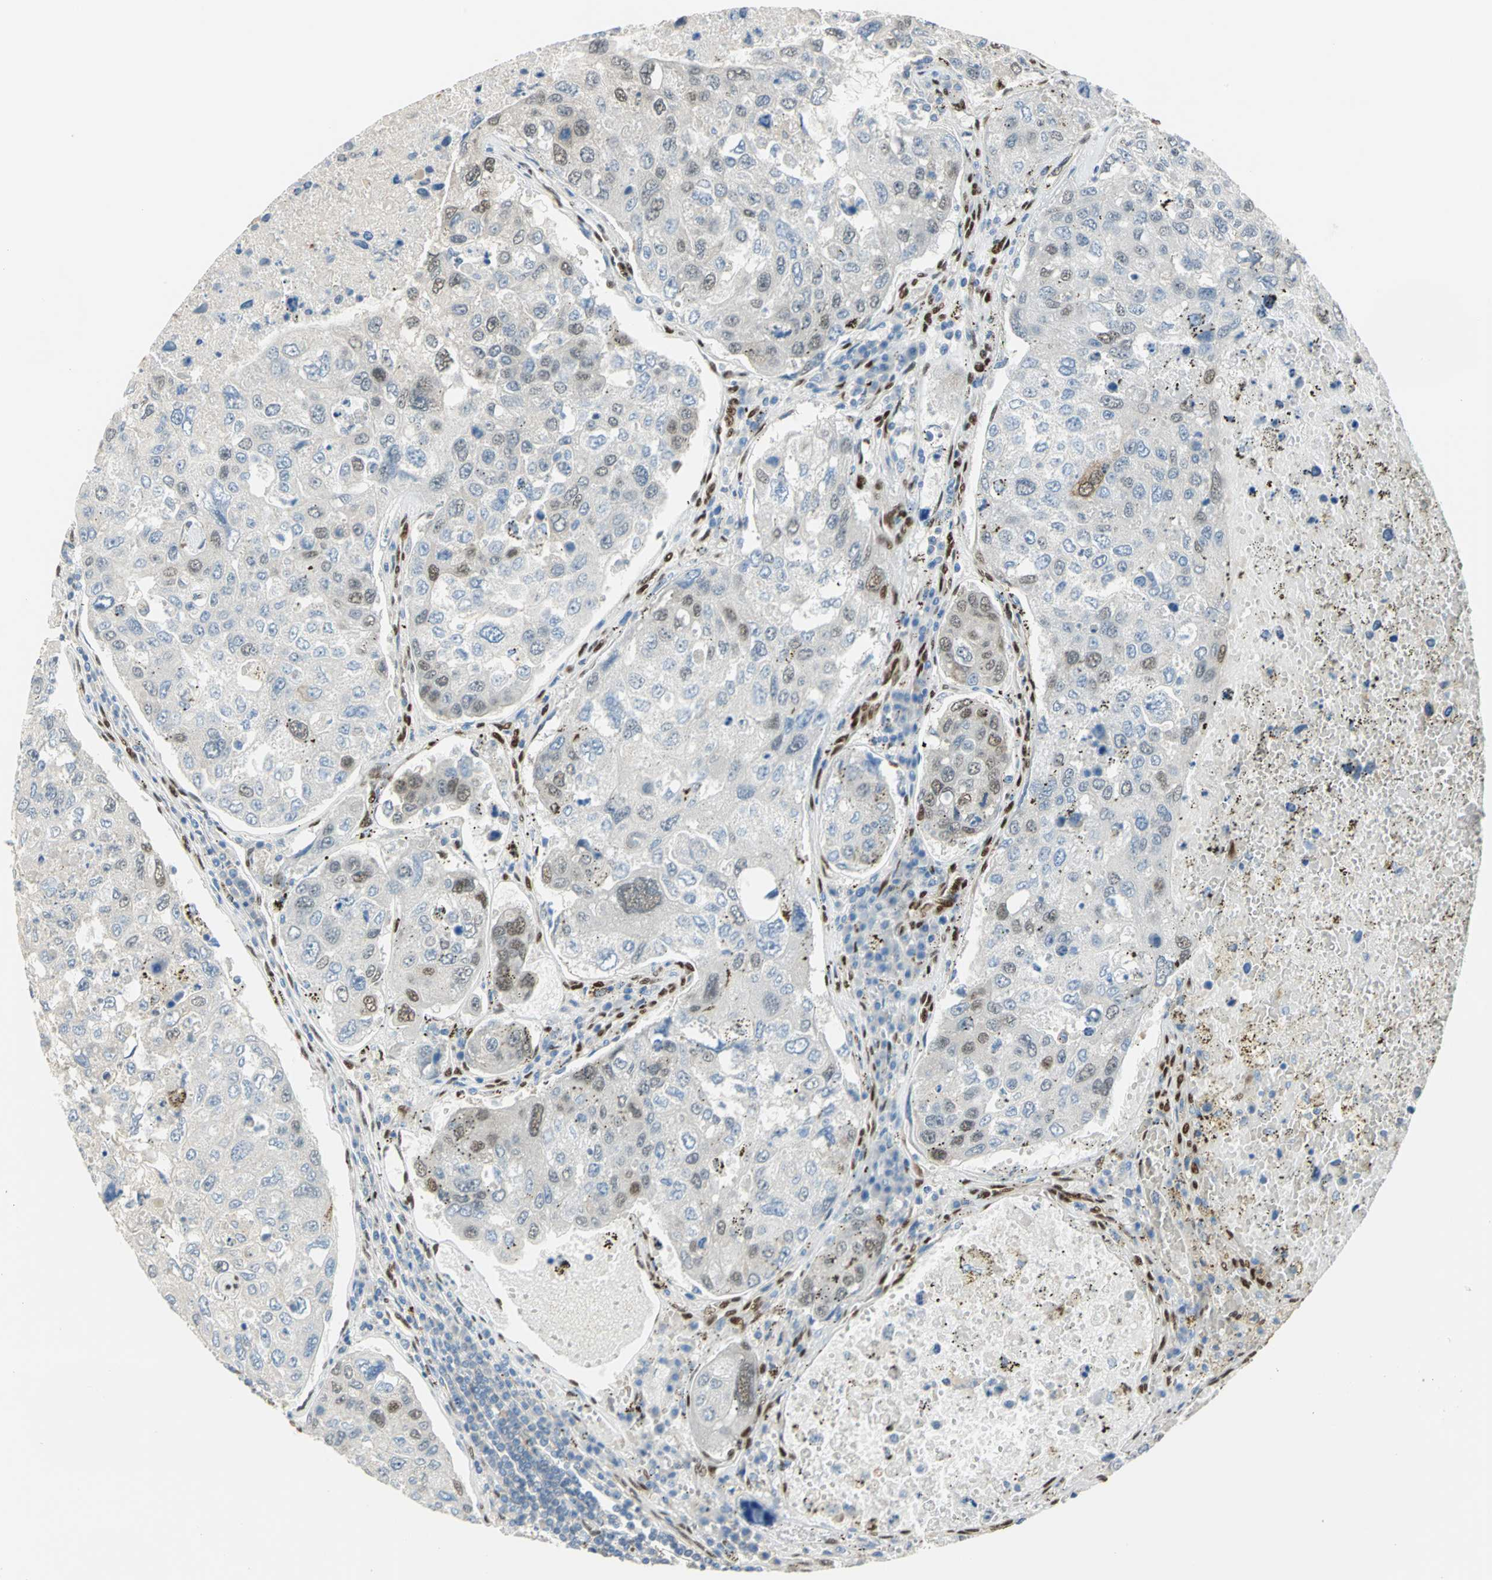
{"staining": {"intensity": "moderate", "quantity": "25%-75%", "location": "nuclear"}, "tissue": "urothelial cancer", "cell_type": "Tumor cells", "image_type": "cancer", "snomed": [{"axis": "morphology", "description": "Urothelial carcinoma, High grade"}, {"axis": "topography", "description": "Lymph node"}, {"axis": "topography", "description": "Urinary bladder"}], "caption": "A medium amount of moderate nuclear positivity is identified in approximately 25%-75% of tumor cells in high-grade urothelial carcinoma tissue.", "gene": "RBFOX2", "patient": {"sex": "male", "age": 51}}